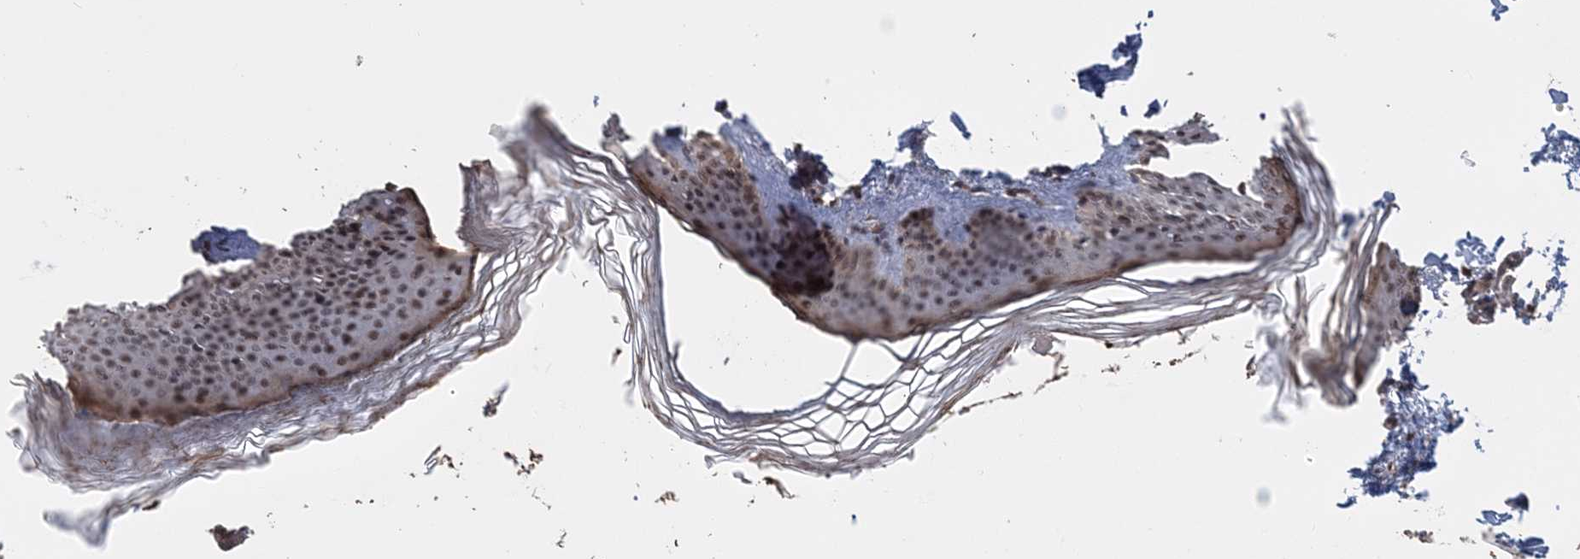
{"staining": {"intensity": "moderate", "quantity": ">75%", "location": "nuclear"}, "tissue": "skin", "cell_type": "Keratinocytes", "image_type": "normal", "snomed": [{"axis": "morphology", "description": "Normal tissue, NOS"}, {"axis": "topography", "description": "Skin"}], "caption": "IHC photomicrograph of normal skin: human skin stained using IHC demonstrates medium levels of moderate protein expression localized specifically in the nuclear of keratinocytes, appearing as a nuclear brown color.", "gene": "TSHZ2", "patient": {"sex": "female", "age": 27}}